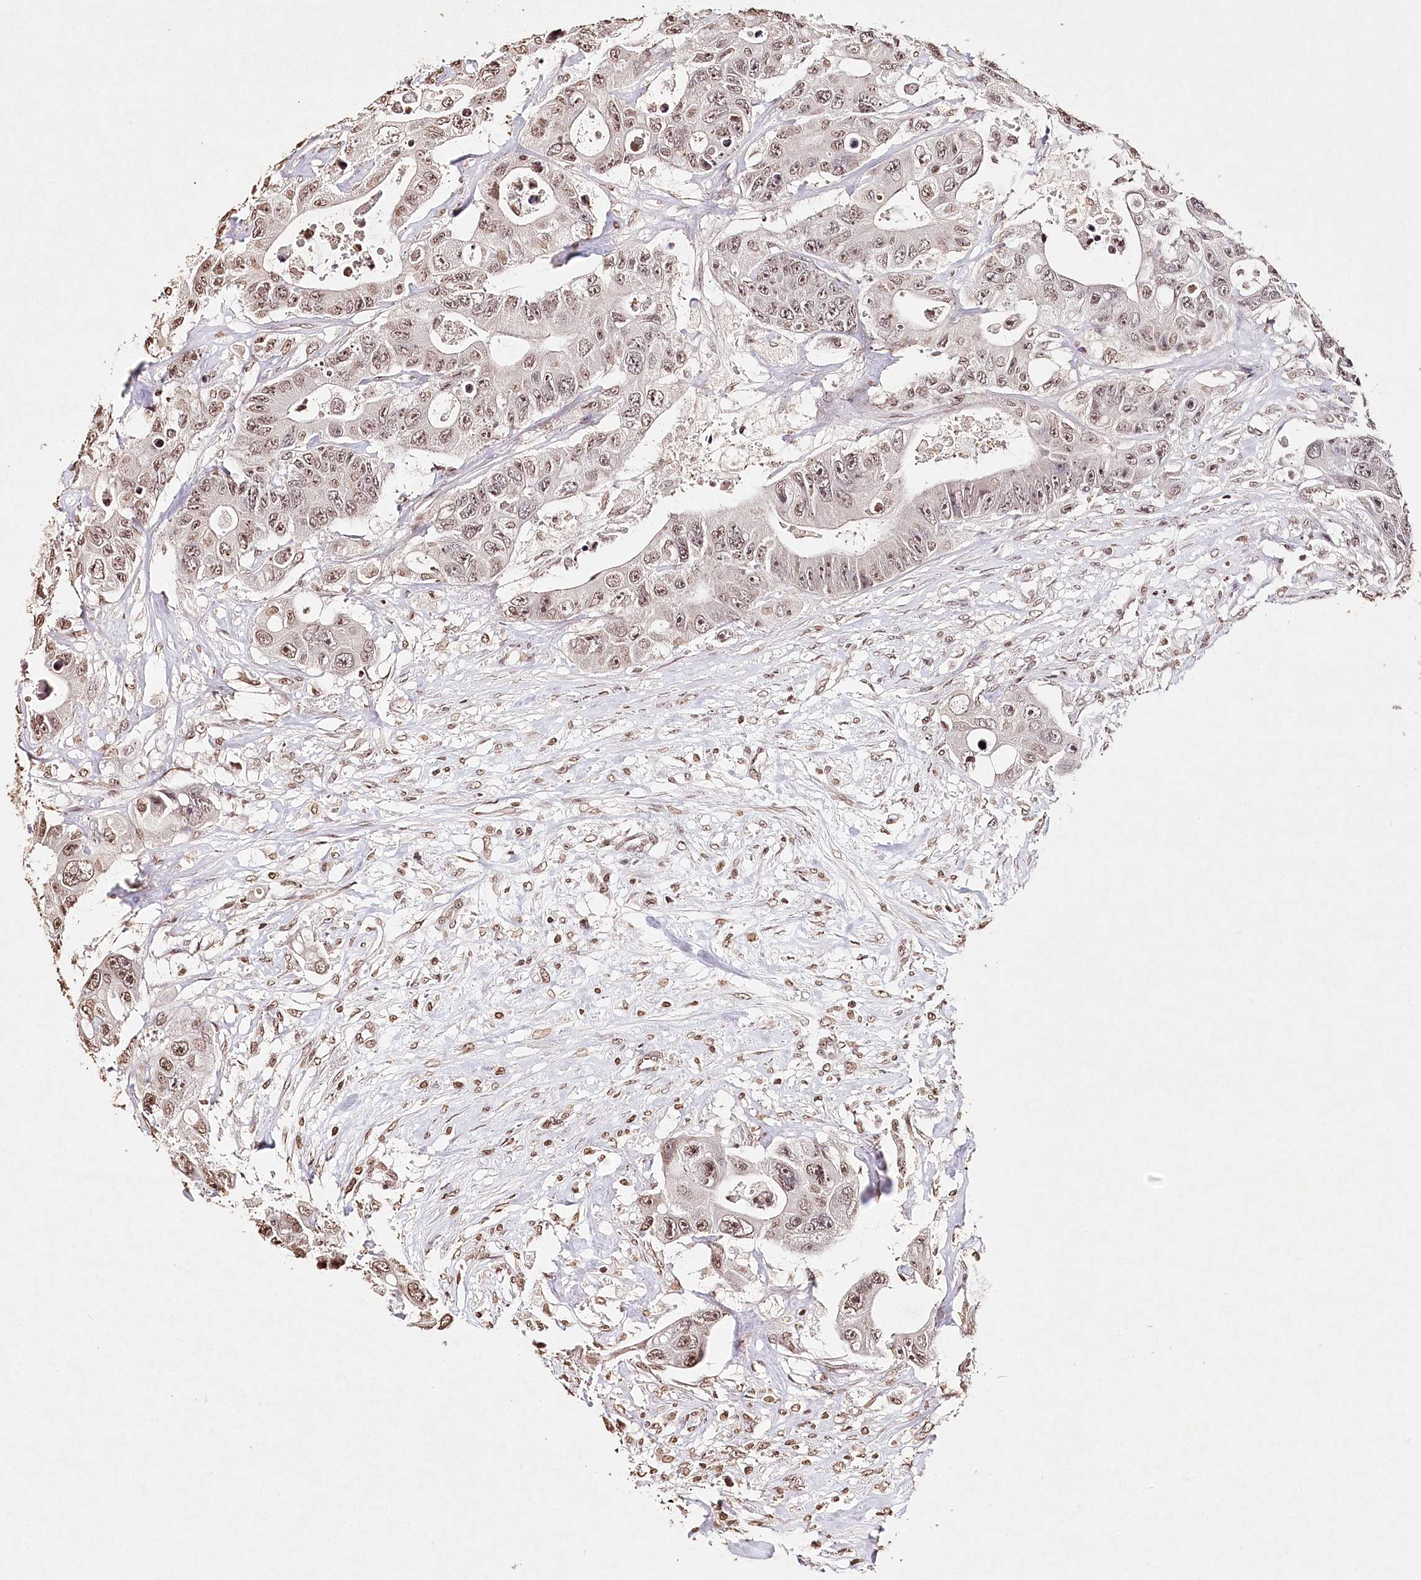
{"staining": {"intensity": "moderate", "quantity": ">75%", "location": "nuclear"}, "tissue": "colorectal cancer", "cell_type": "Tumor cells", "image_type": "cancer", "snomed": [{"axis": "morphology", "description": "Adenocarcinoma, NOS"}, {"axis": "topography", "description": "Colon"}], "caption": "Protein staining of colorectal cancer (adenocarcinoma) tissue exhibits moderate nuclear staining in approximately >75% of tumor cells. (DAB (3,3'-diaminobenzidine) IHC, brown staining for protein, blue staining for nuclei).", "gene": "DMXL1", "patient": {"sex": "female", "age": 46}}